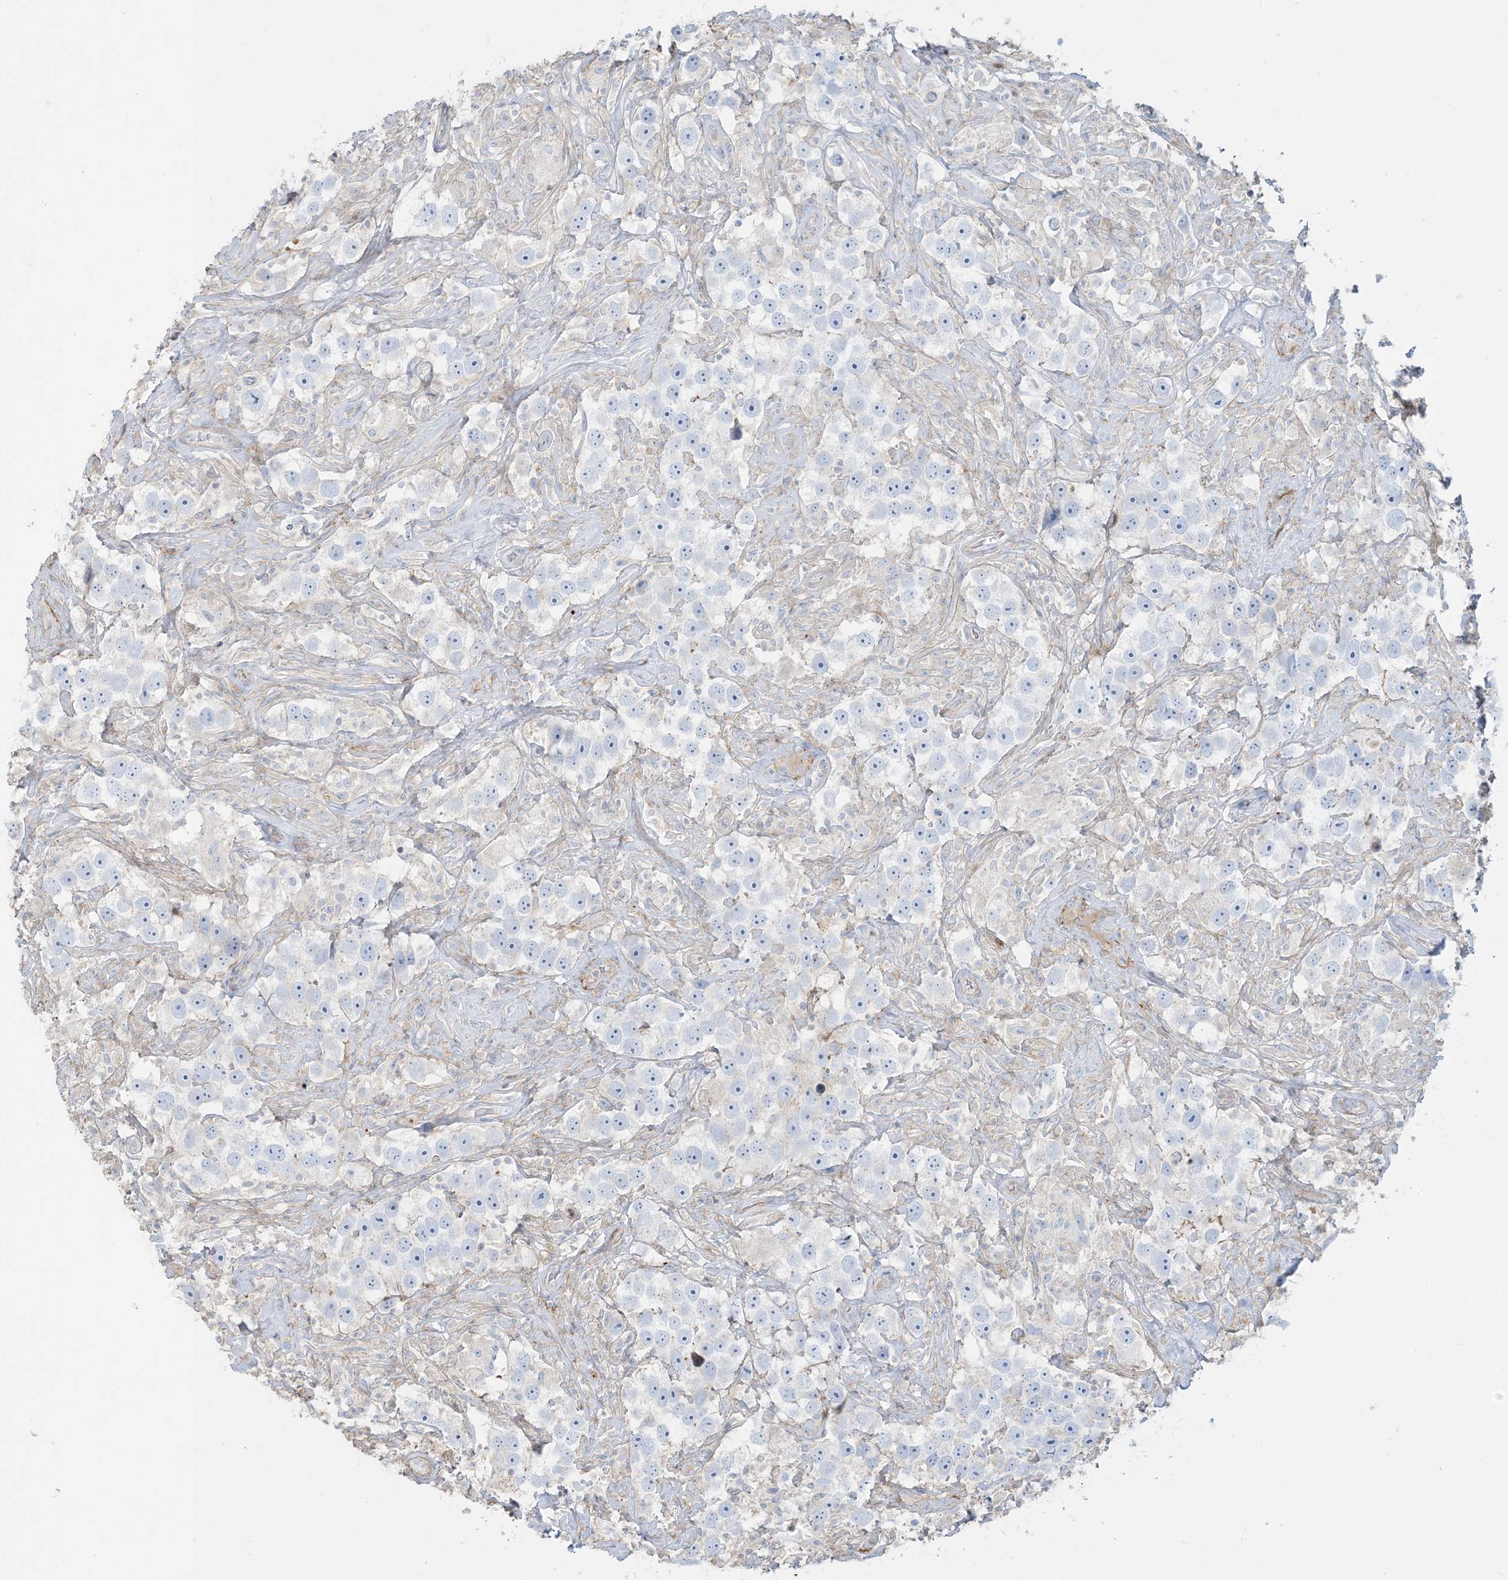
{"staining": {"intensity": "negative", "quantity": "none", "location": "none"}, "tissue": "testis cancer", "cell_type": "Tumor cells", "image_type": "cancer", "snomed": [{"axis": "morphology", "description": "Seminoma, NOS"}, {"axis": "topography", "description": "Testis"}], "caption": "Immunohistochemistry (IHC) micrograph of human testis cancer stained for a protein (brown), which displays no expression in tumor cells.", "gene": "GTF3C2", "patient": {"sex": "male", "age": 49}}